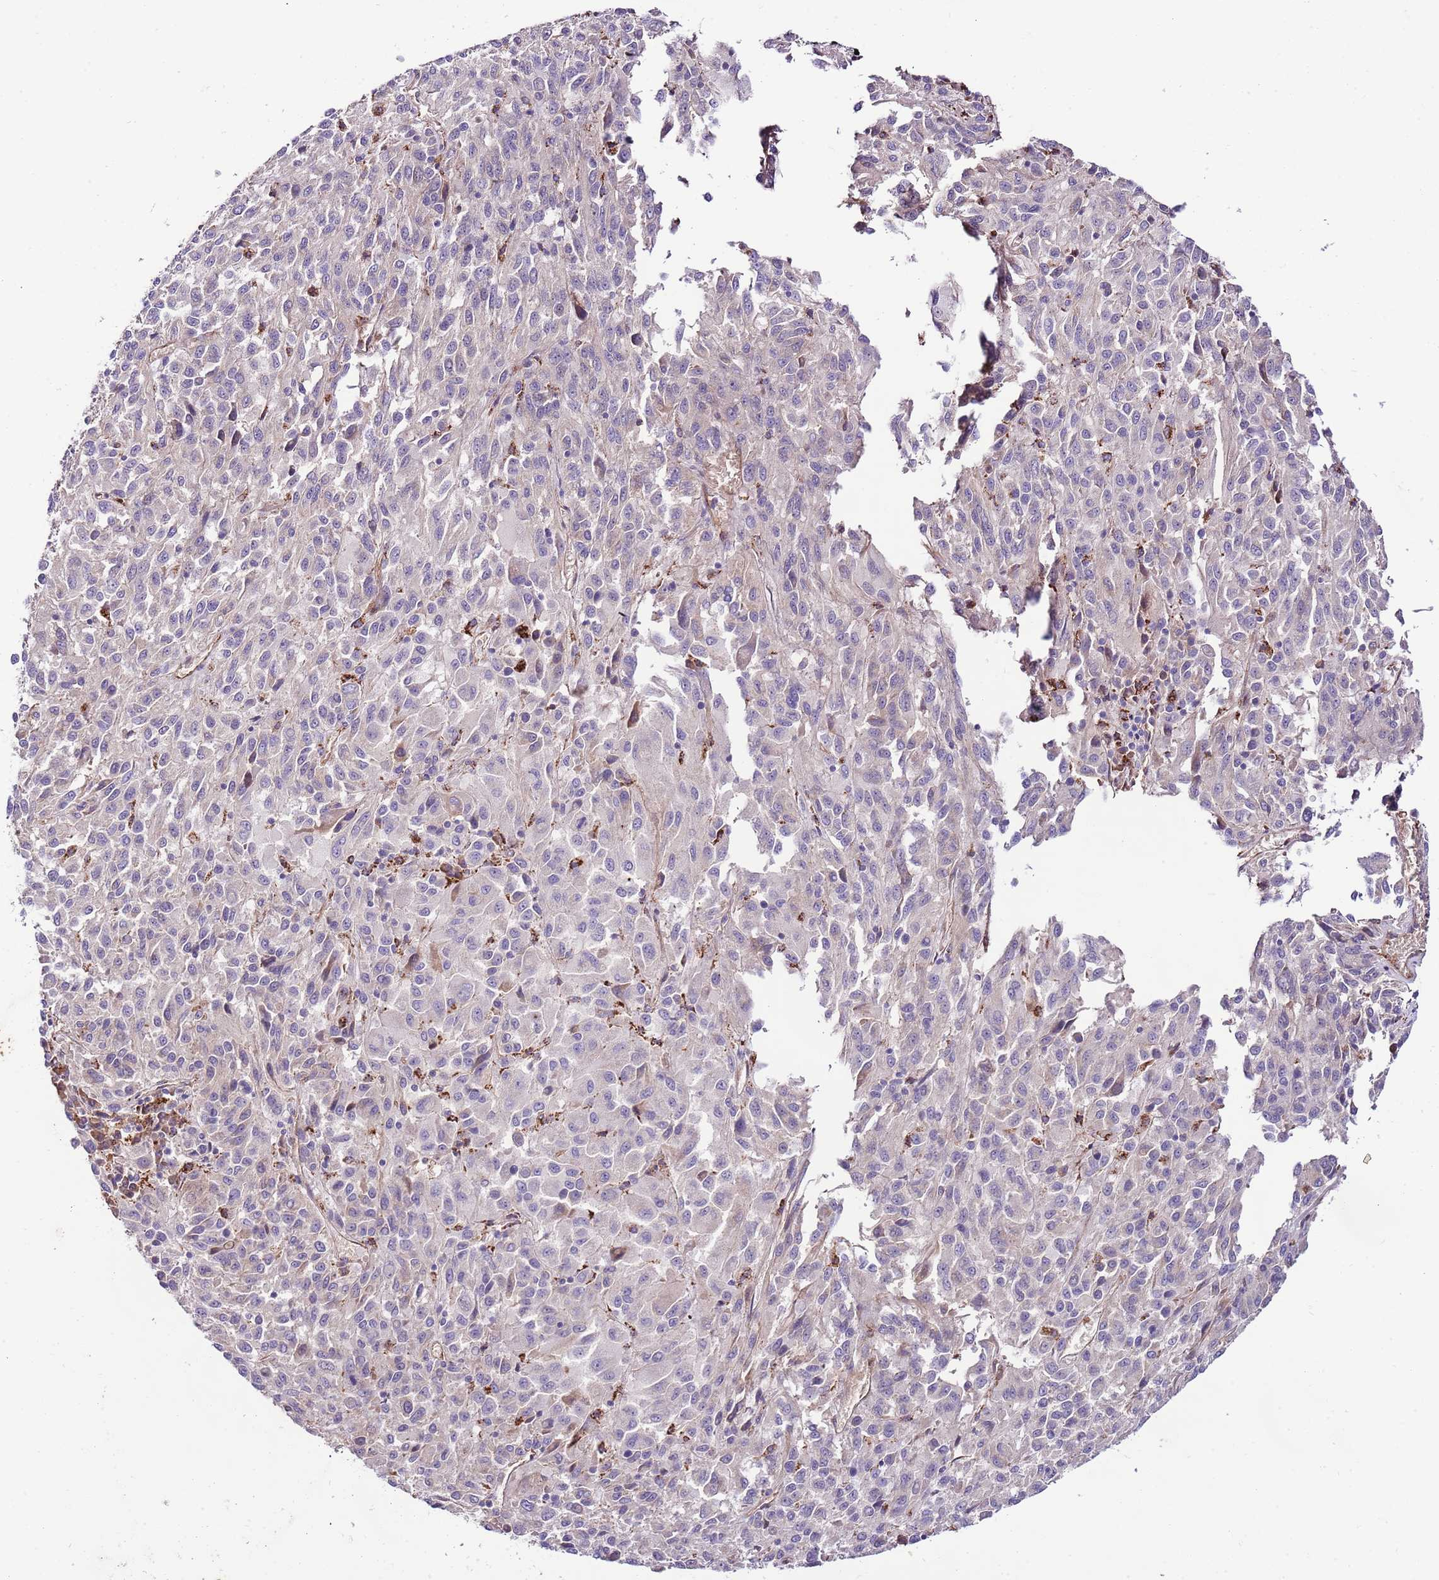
{"staining": {"intensity": "negative", "quantity": "none", "location": "none"}, "tissue": "melanoma", "cell_type": "Tumor cells", "image_type": "cancer", "snomed": [{"axis": "morphology", "description": "Malignant melanoma, Metastatic site"}, {"axis": "topography", "description": "Lung"}], "caption": "Immunohistochemistry (IHC) histopathology image of neoplastic tissue: malignant melanoma (metastatic site) stained with DAB displays no significant protein staining in tumor cells. (DAB (3,3'-diaminobenzidine) immunohistochemistry (IHC) visualized using brightfield microscopy, high magnification).", "gene": "DOCK6", "patient": {"sex": "male", "age": 64}}